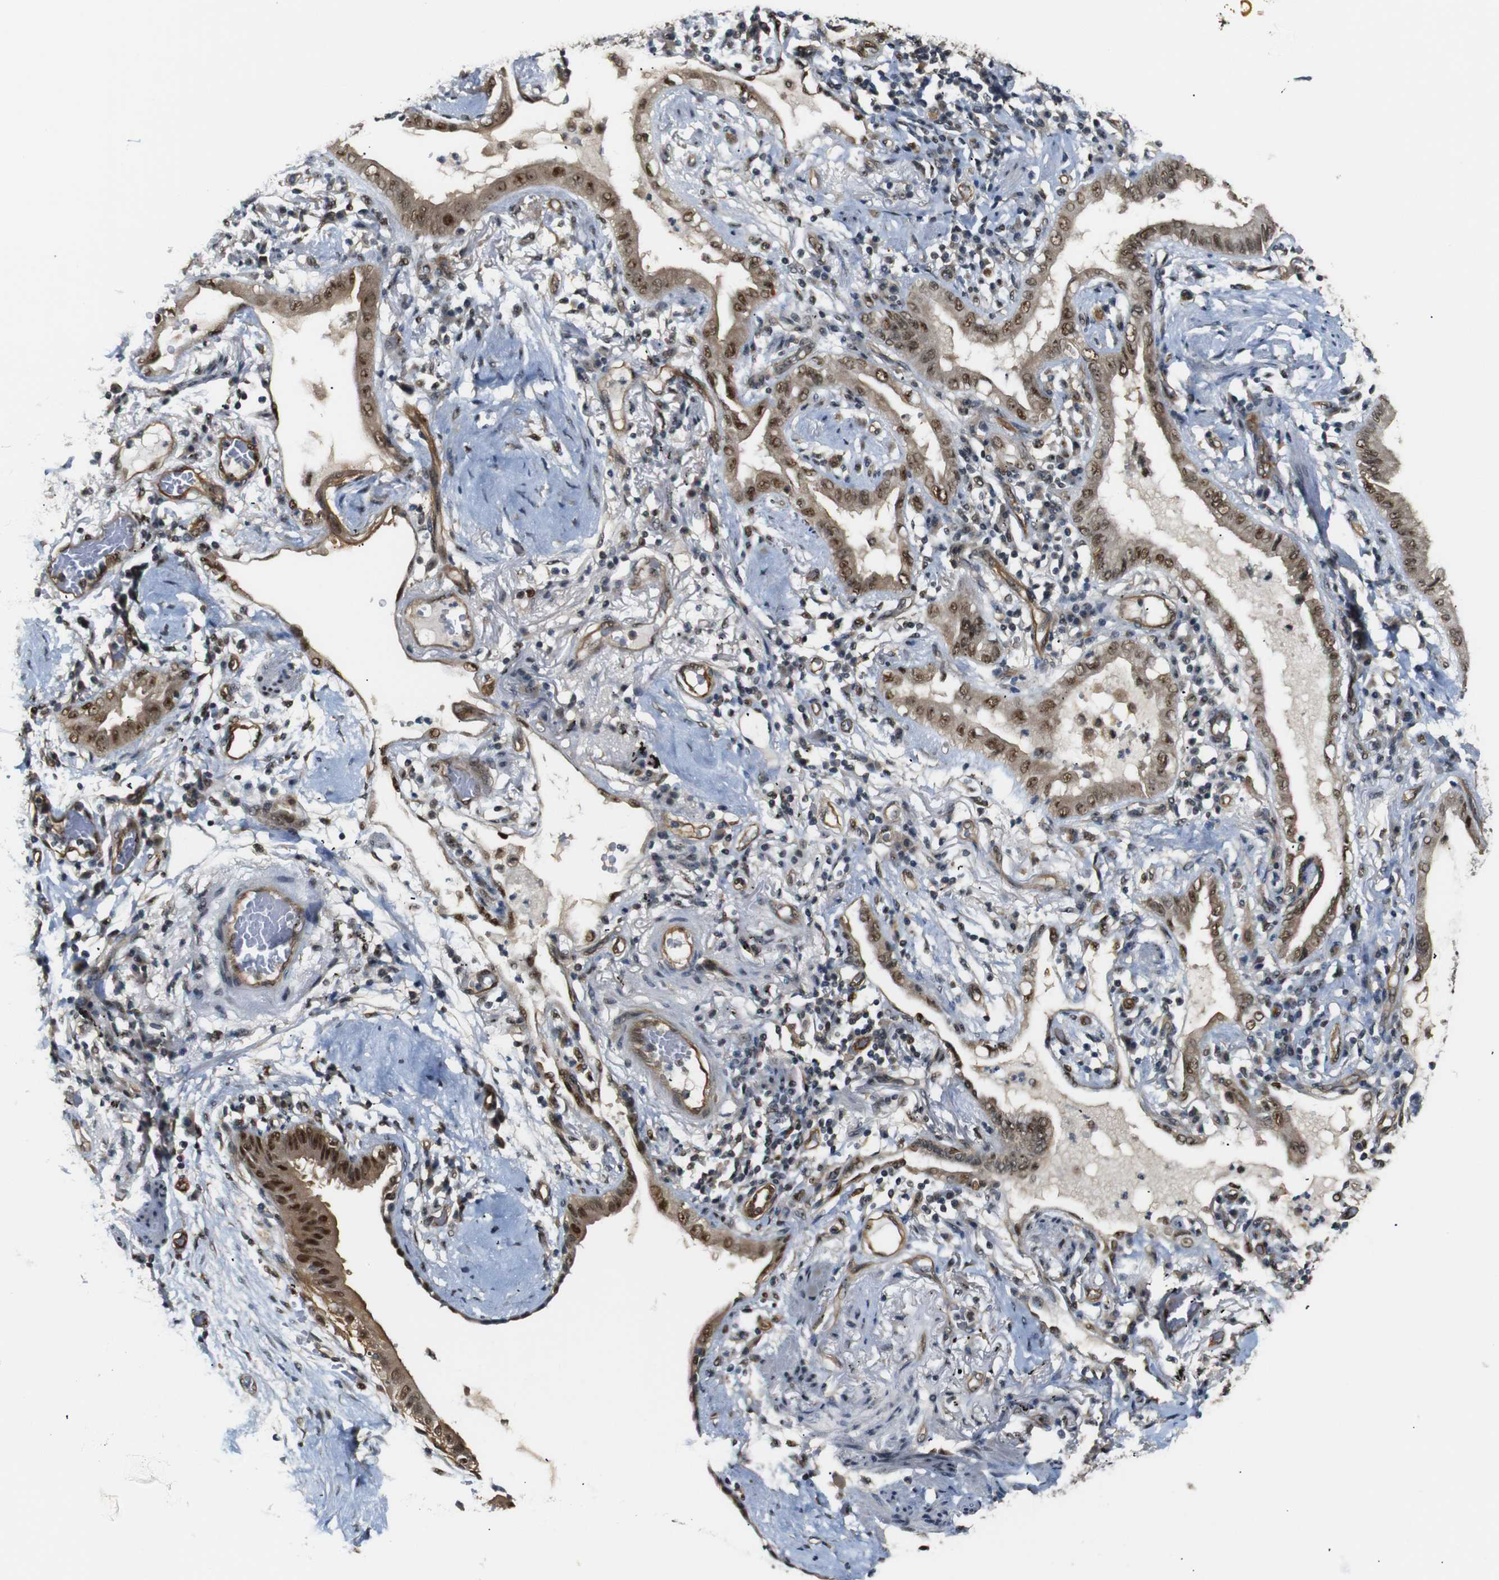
{"staining": {"intensity": "moderate", "quantity": ">75%", "location": "cytoplasmic/membranous,nuclear"}, "tissue": "lung cancer", "cell_type": "Tumor cells", "image_type": "cancer", "snomed": [{"axis": "morphology", "description": "Adenocarcinoma, NOS"}, {"axis": "topography", "description": "Lung"}], "caption": "IHC (DAB (3,3'-diaminobenzidine)) staining of human lung adenocarcinoma shows moderate cytoplasmic/membranous and nuclear protein staining in approximately >75% of tumor cells. Nuclei are stained in blue.", "gene": "PARN", "patient": {"sex": "female", "age": 70}}